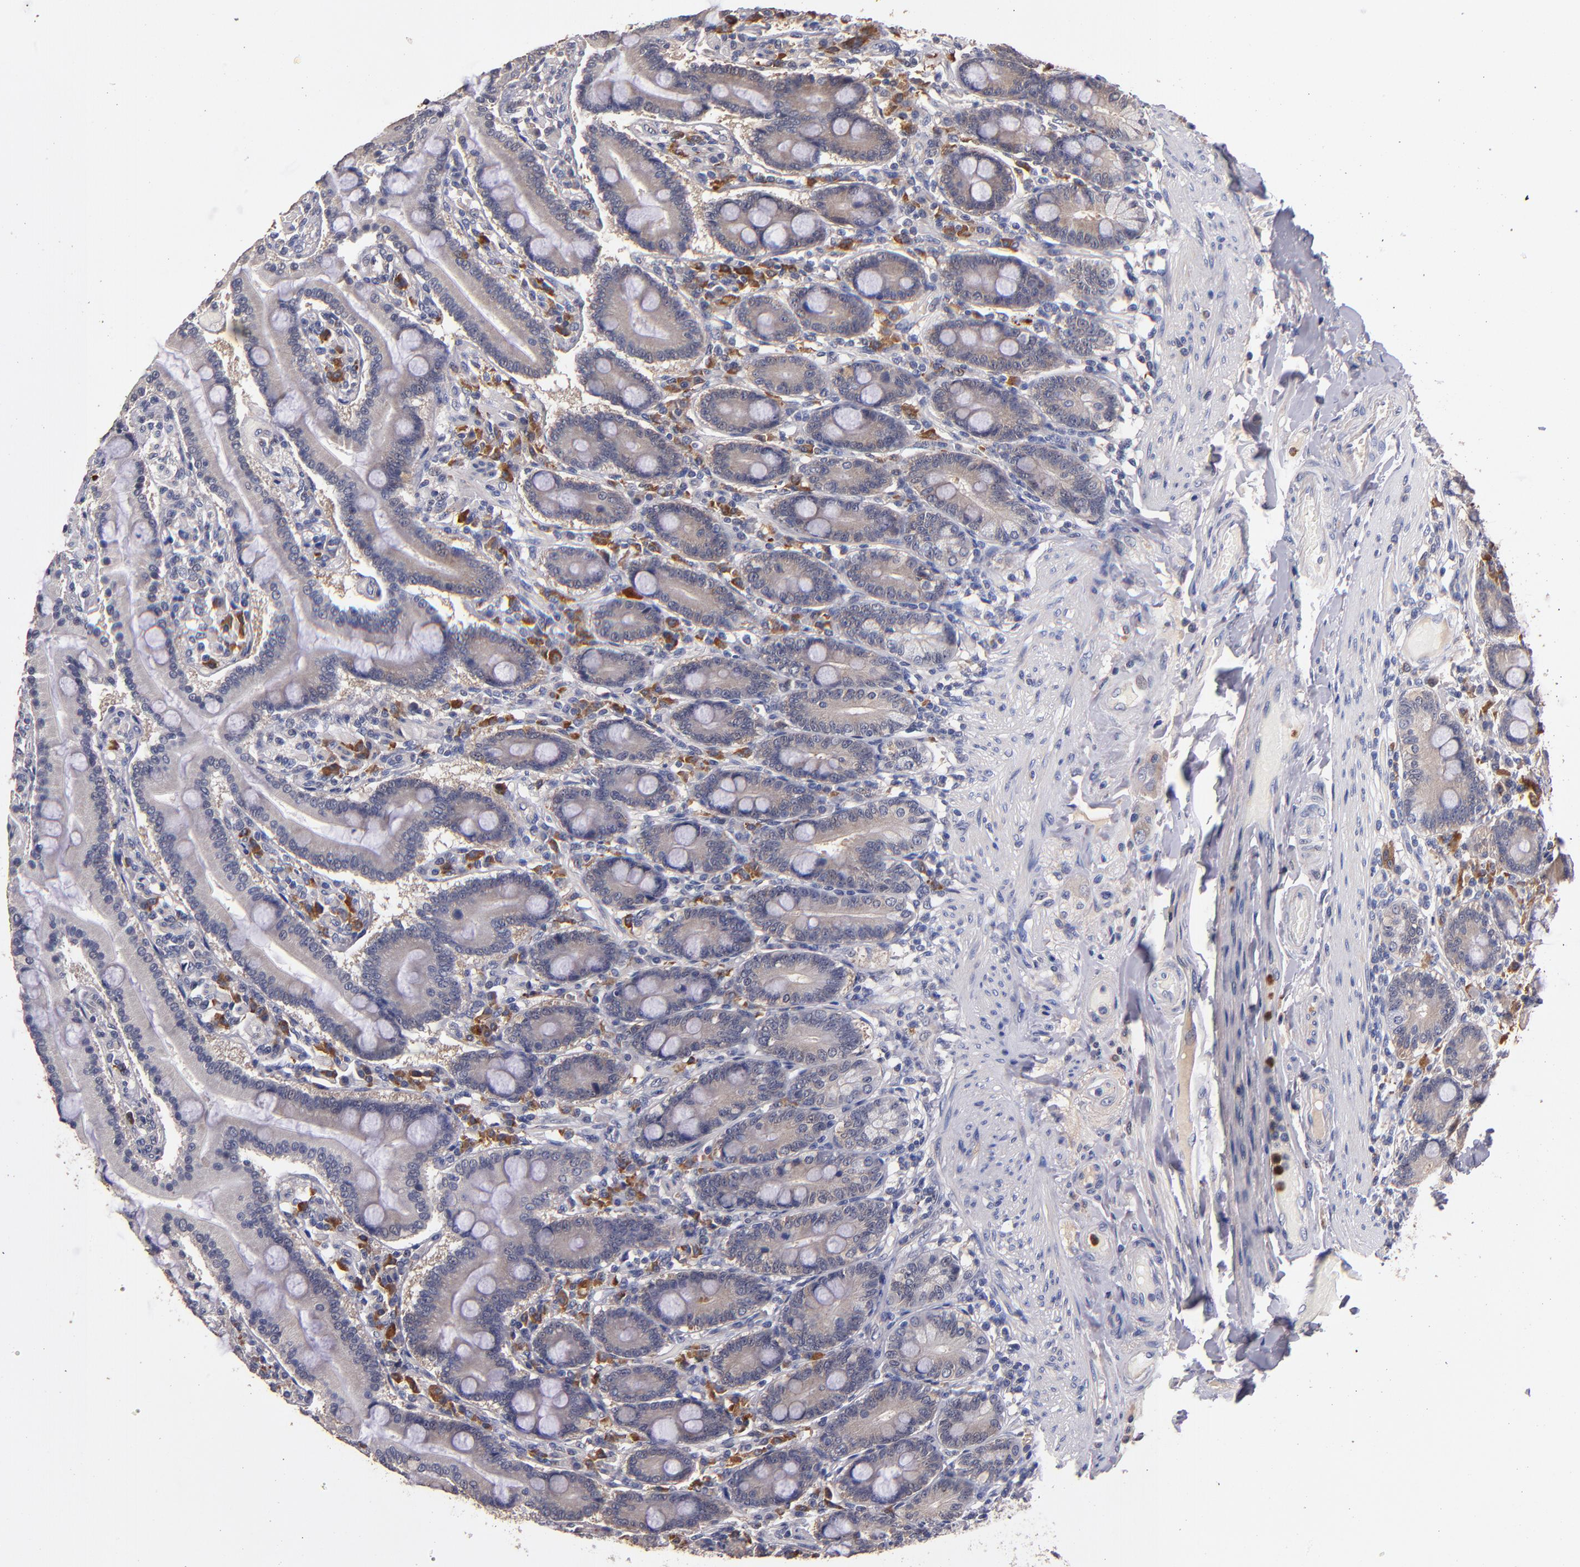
{"staining": {"intensity": "weak", "quantity": "25%-75%", "location": "cytoplasmic/membranous"}, "tissue": "duodenum", "cell_type": "Glandular cells", "image_type": "normal", "snomed": [{"axis": "morphology", "description": "Normal tissue, NOS"}, {"axis": "topography", "description": "Duodenum"}], "caption": "Immunohistochemical staining of normal human duodenum reveals 25%-75% levels of weak cytoplasmic/membranous protein positivity in approximately 25%-75% of glandular cells. (DAB IHC, brown staining for protein, blue staining for nuclei).", "gene": "TTLL12", "patient": {"sex": "female", "age": 64}}